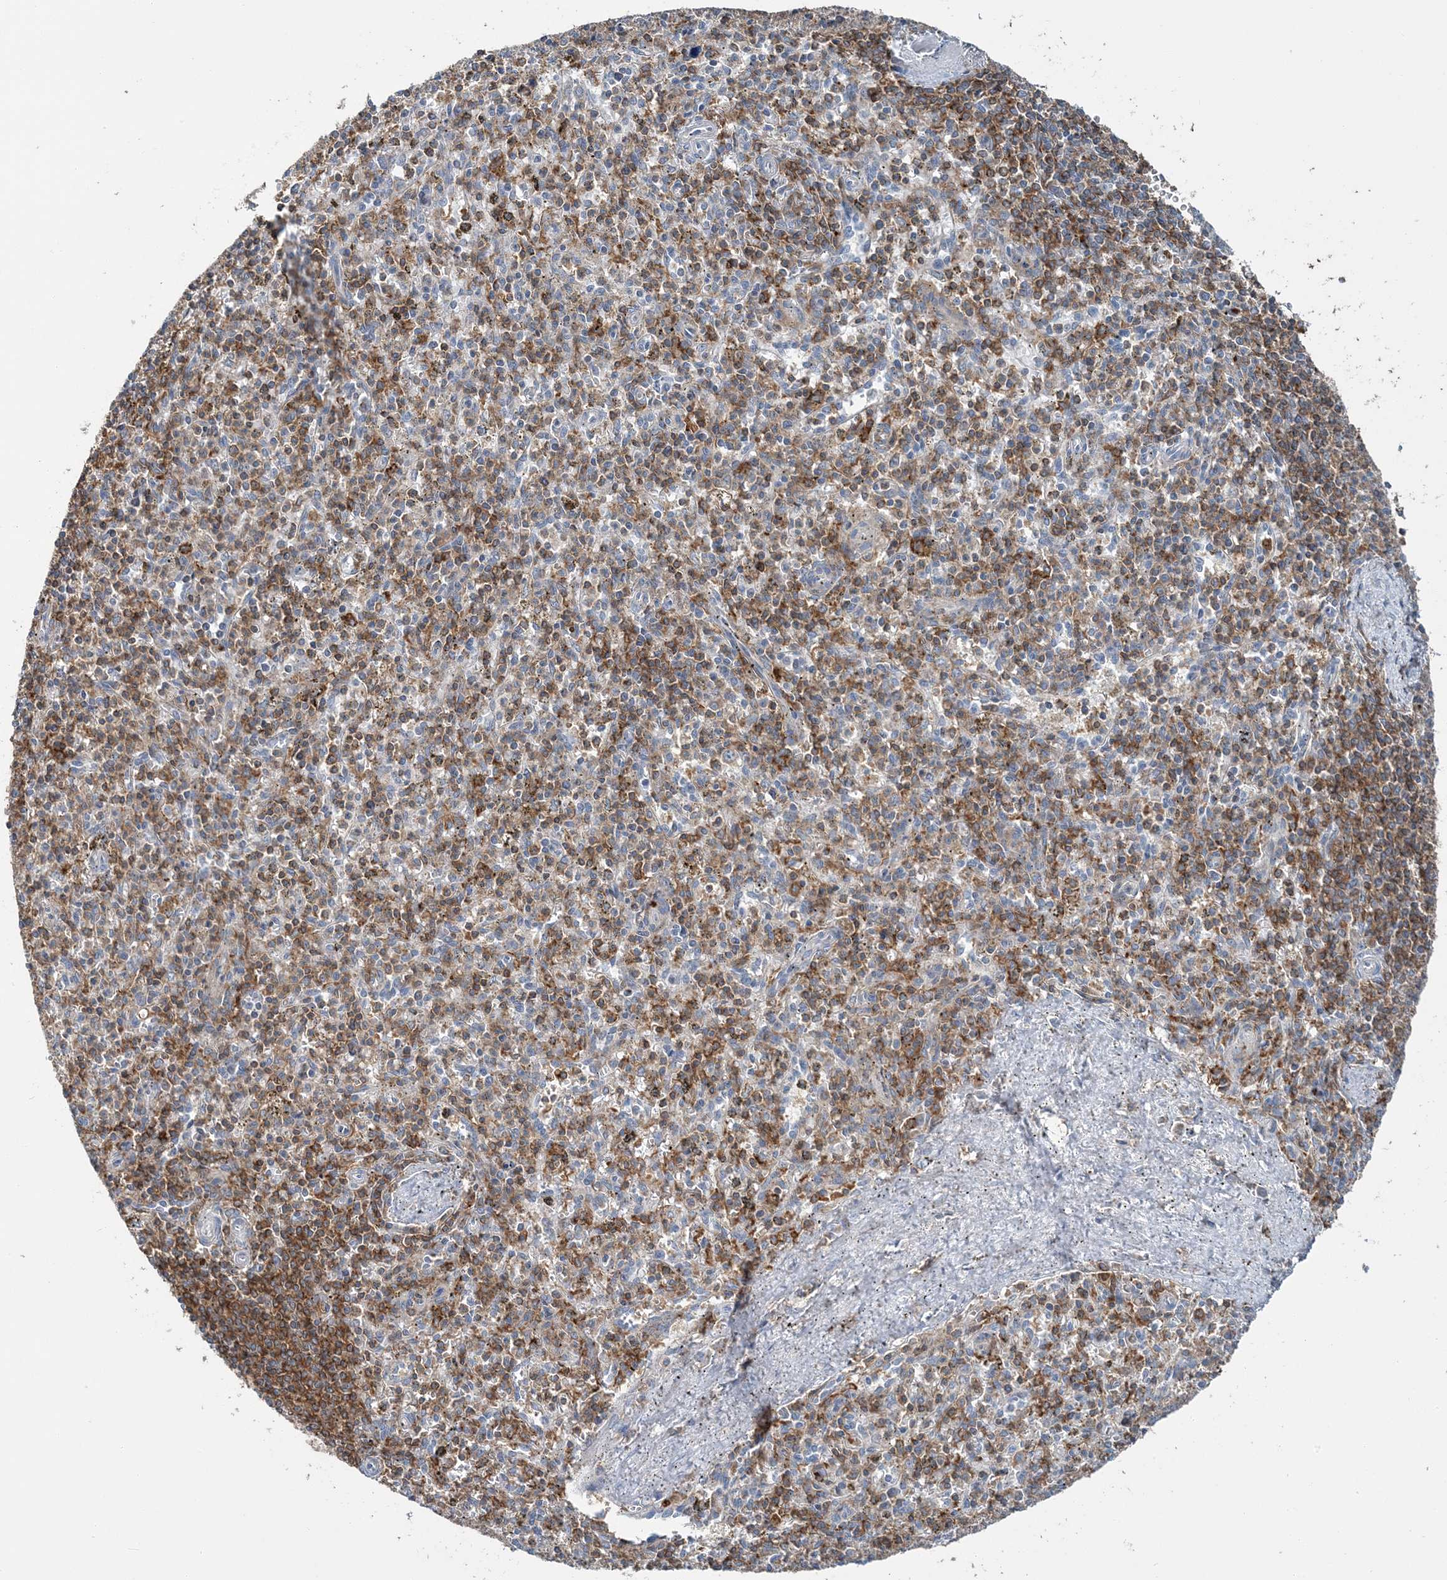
{"staining": {"intensity": "moderate", "quantity": "25%-75%", "location": "cytoplasmic/membranous"}, "tissue": "spleen", "cell_type": "Cells in red pulp", "image_type": "normal", "snomed": [{"axis": "morphology", "description": "Normal tissue, NOS"}, {"axis": "topography", "description": "Spleen"}], "caption": "There is medium levels of moderate cytoplasmic/membranous positivity in cells in red pulp of normal spleen, as demonstrated by immunohistochemical staining (brown color).", "gene": "TMLHE", "patient": {"sex": "male", "age": 72}}